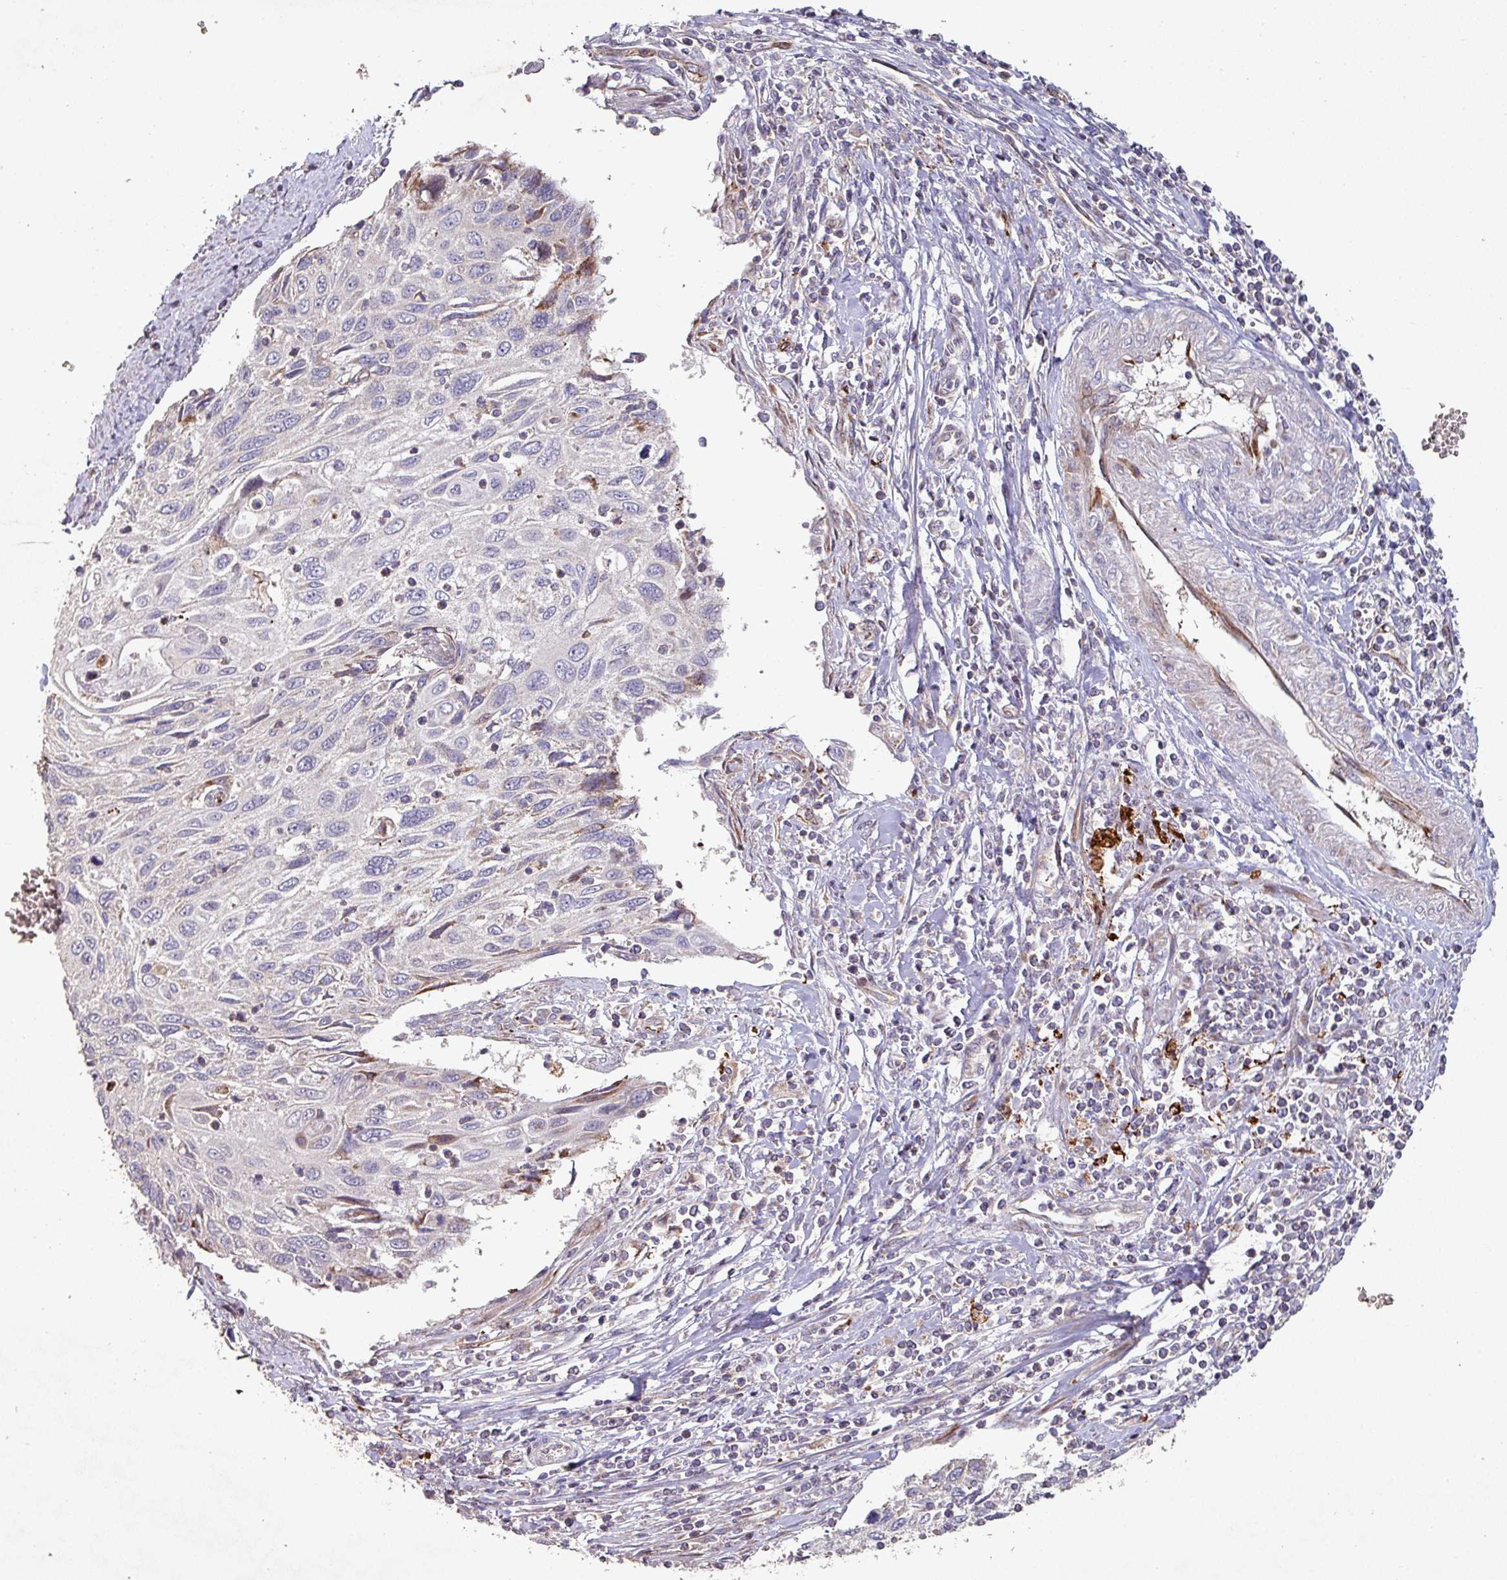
{"staining": {"intensity": "negative", "quantity": "none", "location": "none"}, "tissue": "cervical cancer", "cell_type": "Tumor cells", "image_type": "cancer", "snomed": [{"axis": "morphology", "description": "Squamous cell carcinoma, NOS"}, {"axis": "topography", "description": "Cervix"}], "caption": "Human cervical cancer (squamous cell carcinoma) stained for a protein using immunohistochemistry (IHC) reveals no staining in tumor cells.", "gene": "RPL23A", "patient": {"sex": "female", "age": 70}}